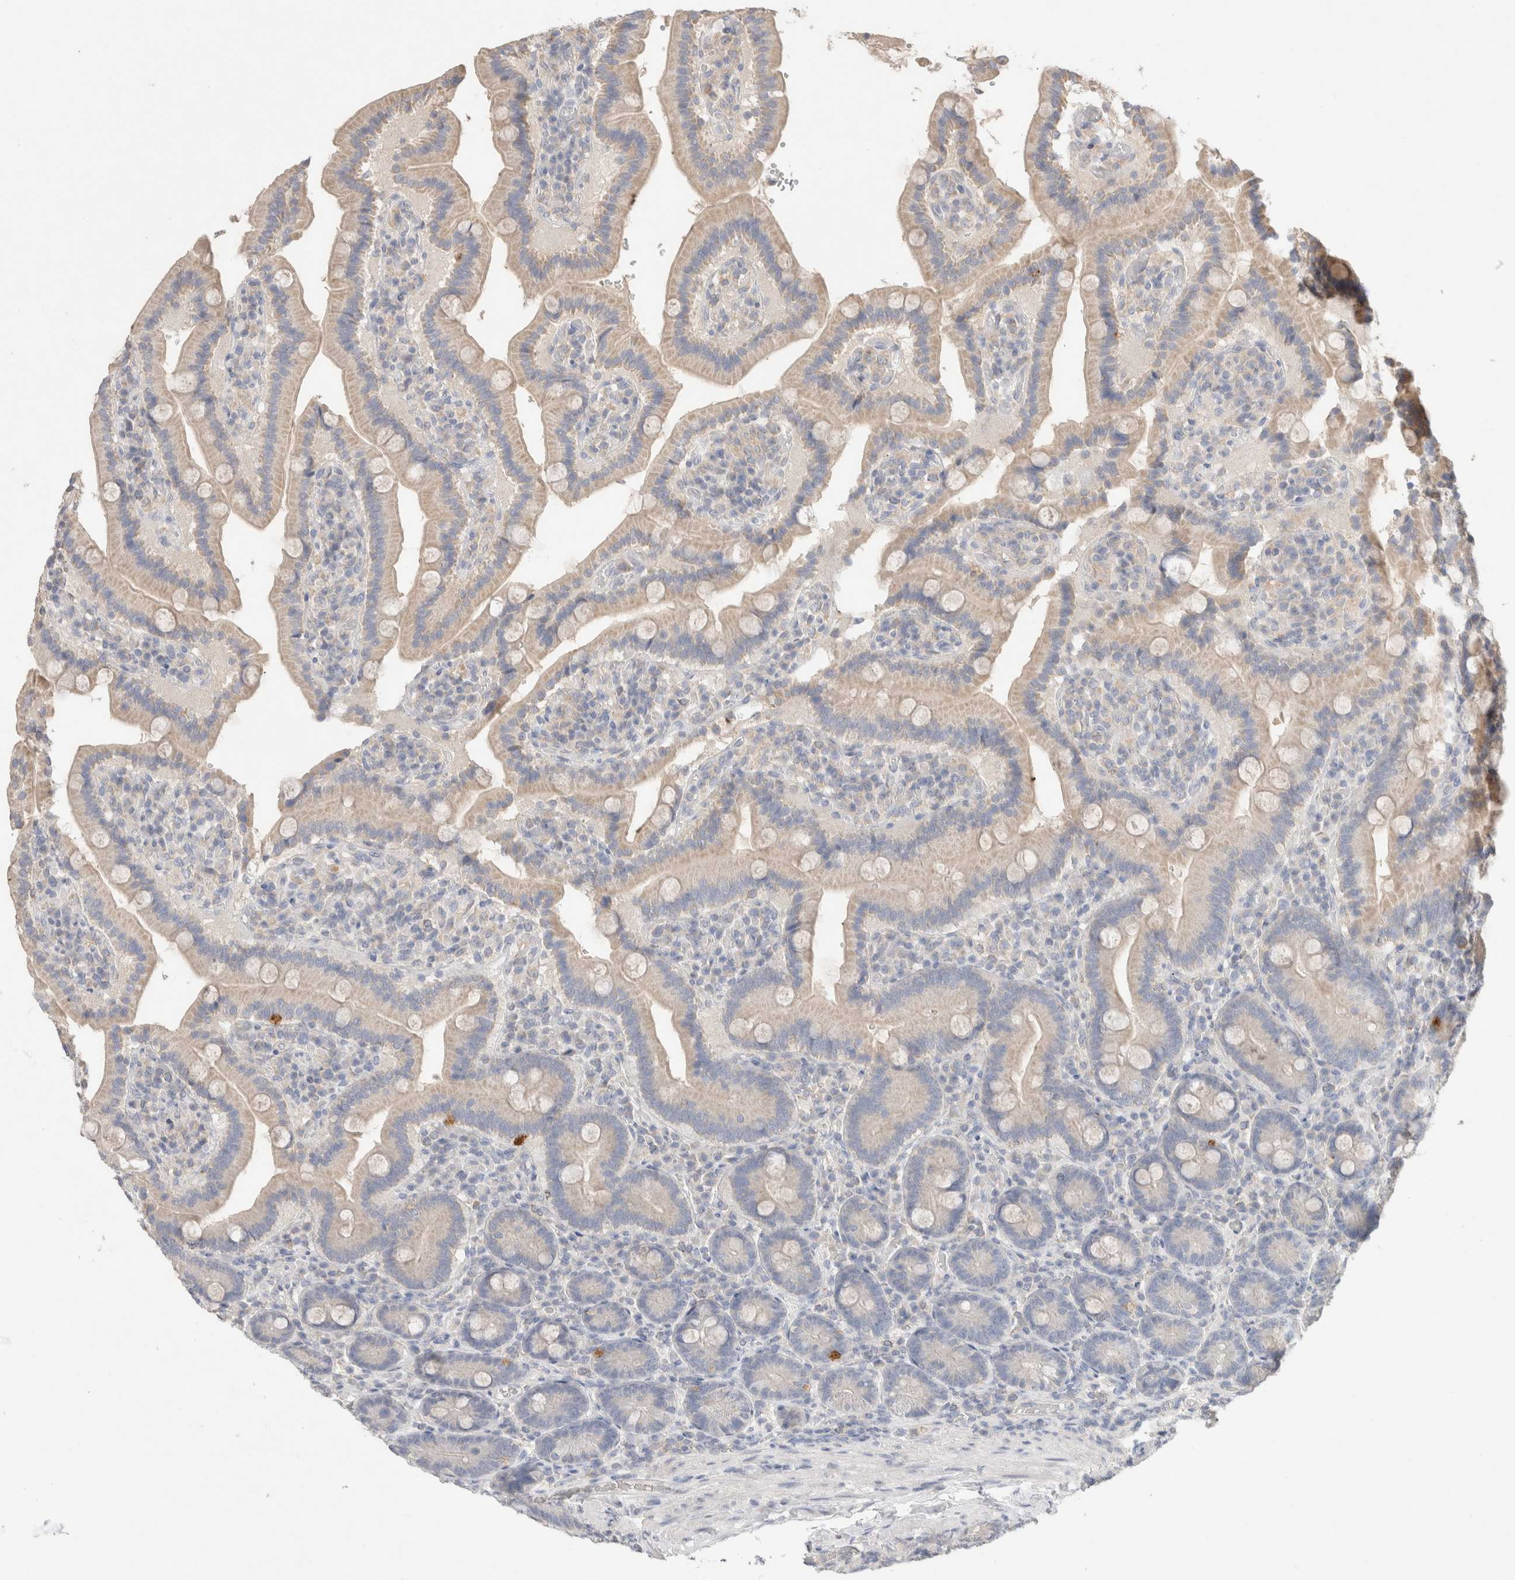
{"staining": {"intensity": "weak", "quantity": "<25%", "location": "cytoplasmic/membranous"}, "tissue": "duodenum", "cell_type": "Glandular cells", "image_type": "normal", "snomed": [{"axis": "morphology", "description": "Normal tissue, NOS"}, {"axis": "topography", "description": "Duodenum"}], "caption": "There is no significant expression in glandular cells of duodenum.", "gene": "MPP2", "patient": {"sex": "female", "age": 62}}